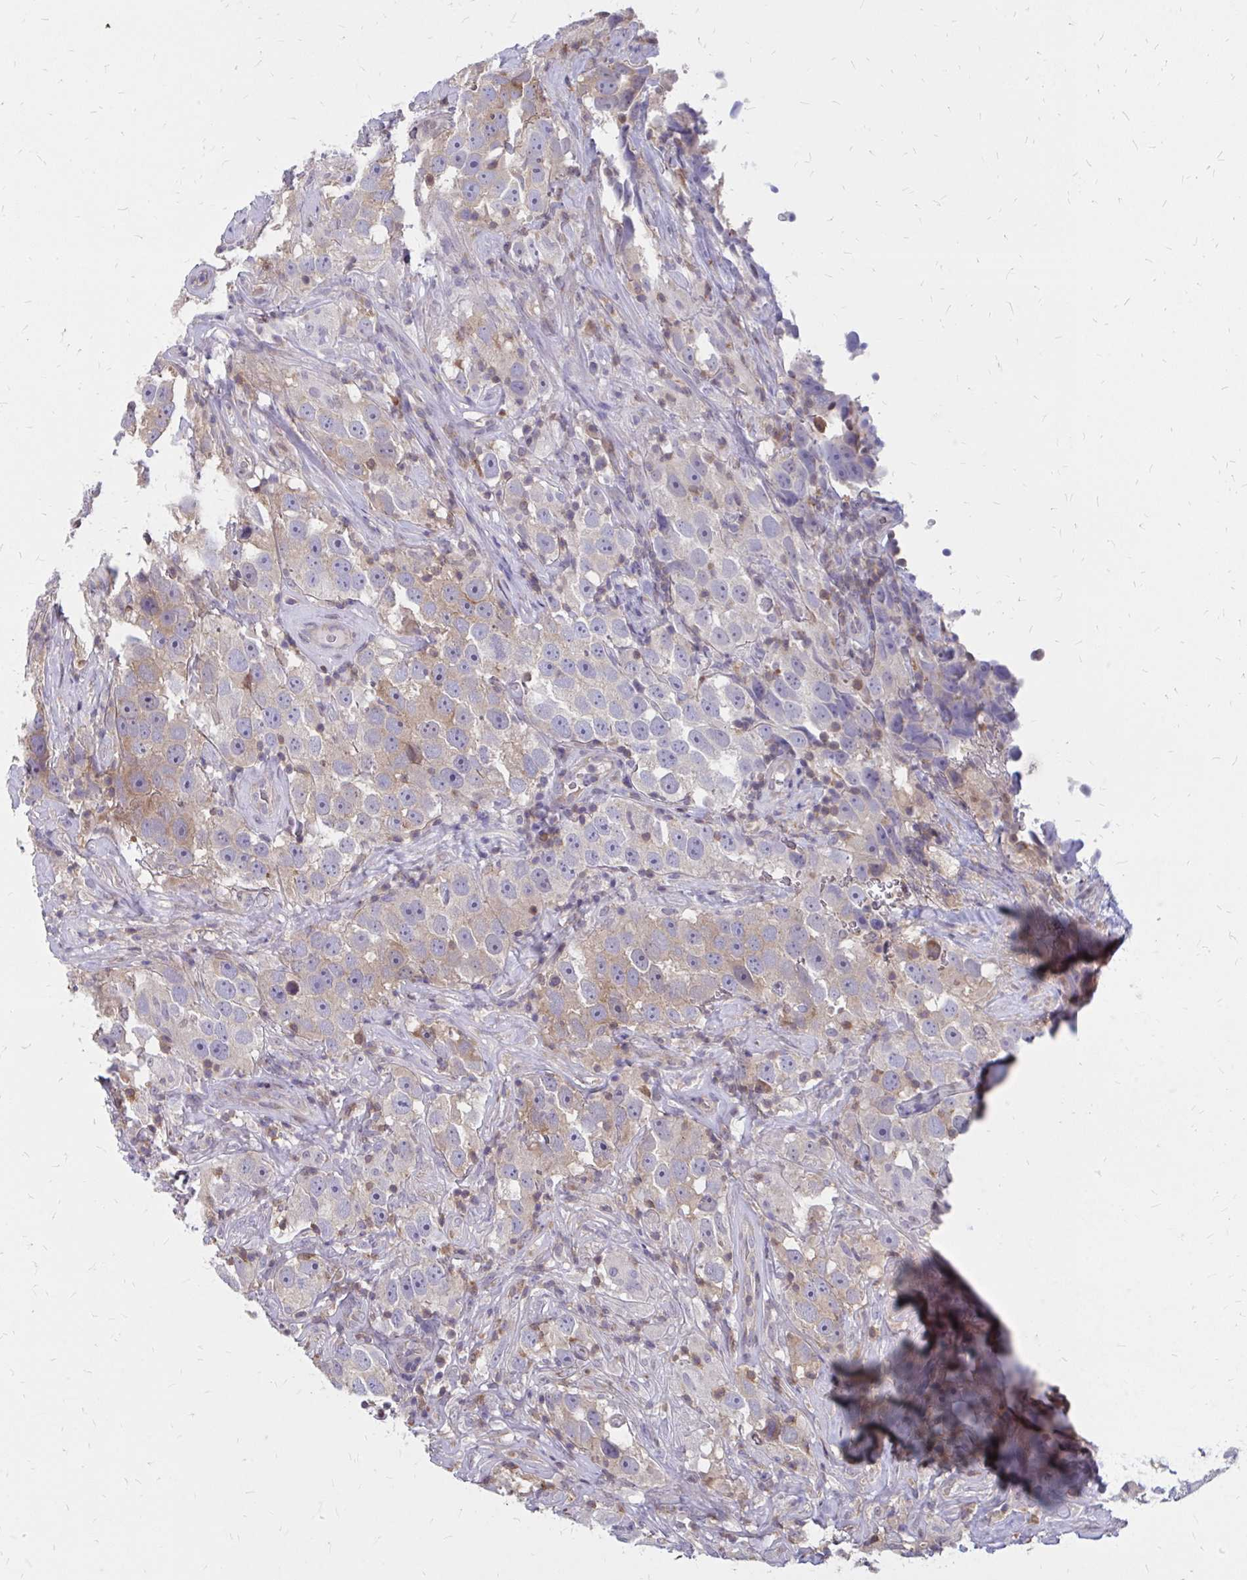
{"staining": {"intensity": "weak", "quantity": "25%-75%", "location": "cytoplasmic/membranous"}, "tissue": "testis cancer", "cell_type": "Tumor cells", "image_type": "cancer", "snomed": [{"axis": "morphology", "description": "Seminoma, NOS"}, {"axis": "topography", "description": "Testis"}], "caption": "A histopathology image of testis seminoma stained for a protein exhibits weak cytoplasmic/membranous brown staining in tumor cells.", "gene": "IFI44L", "patient": {"sex": "male", "age": 49}}